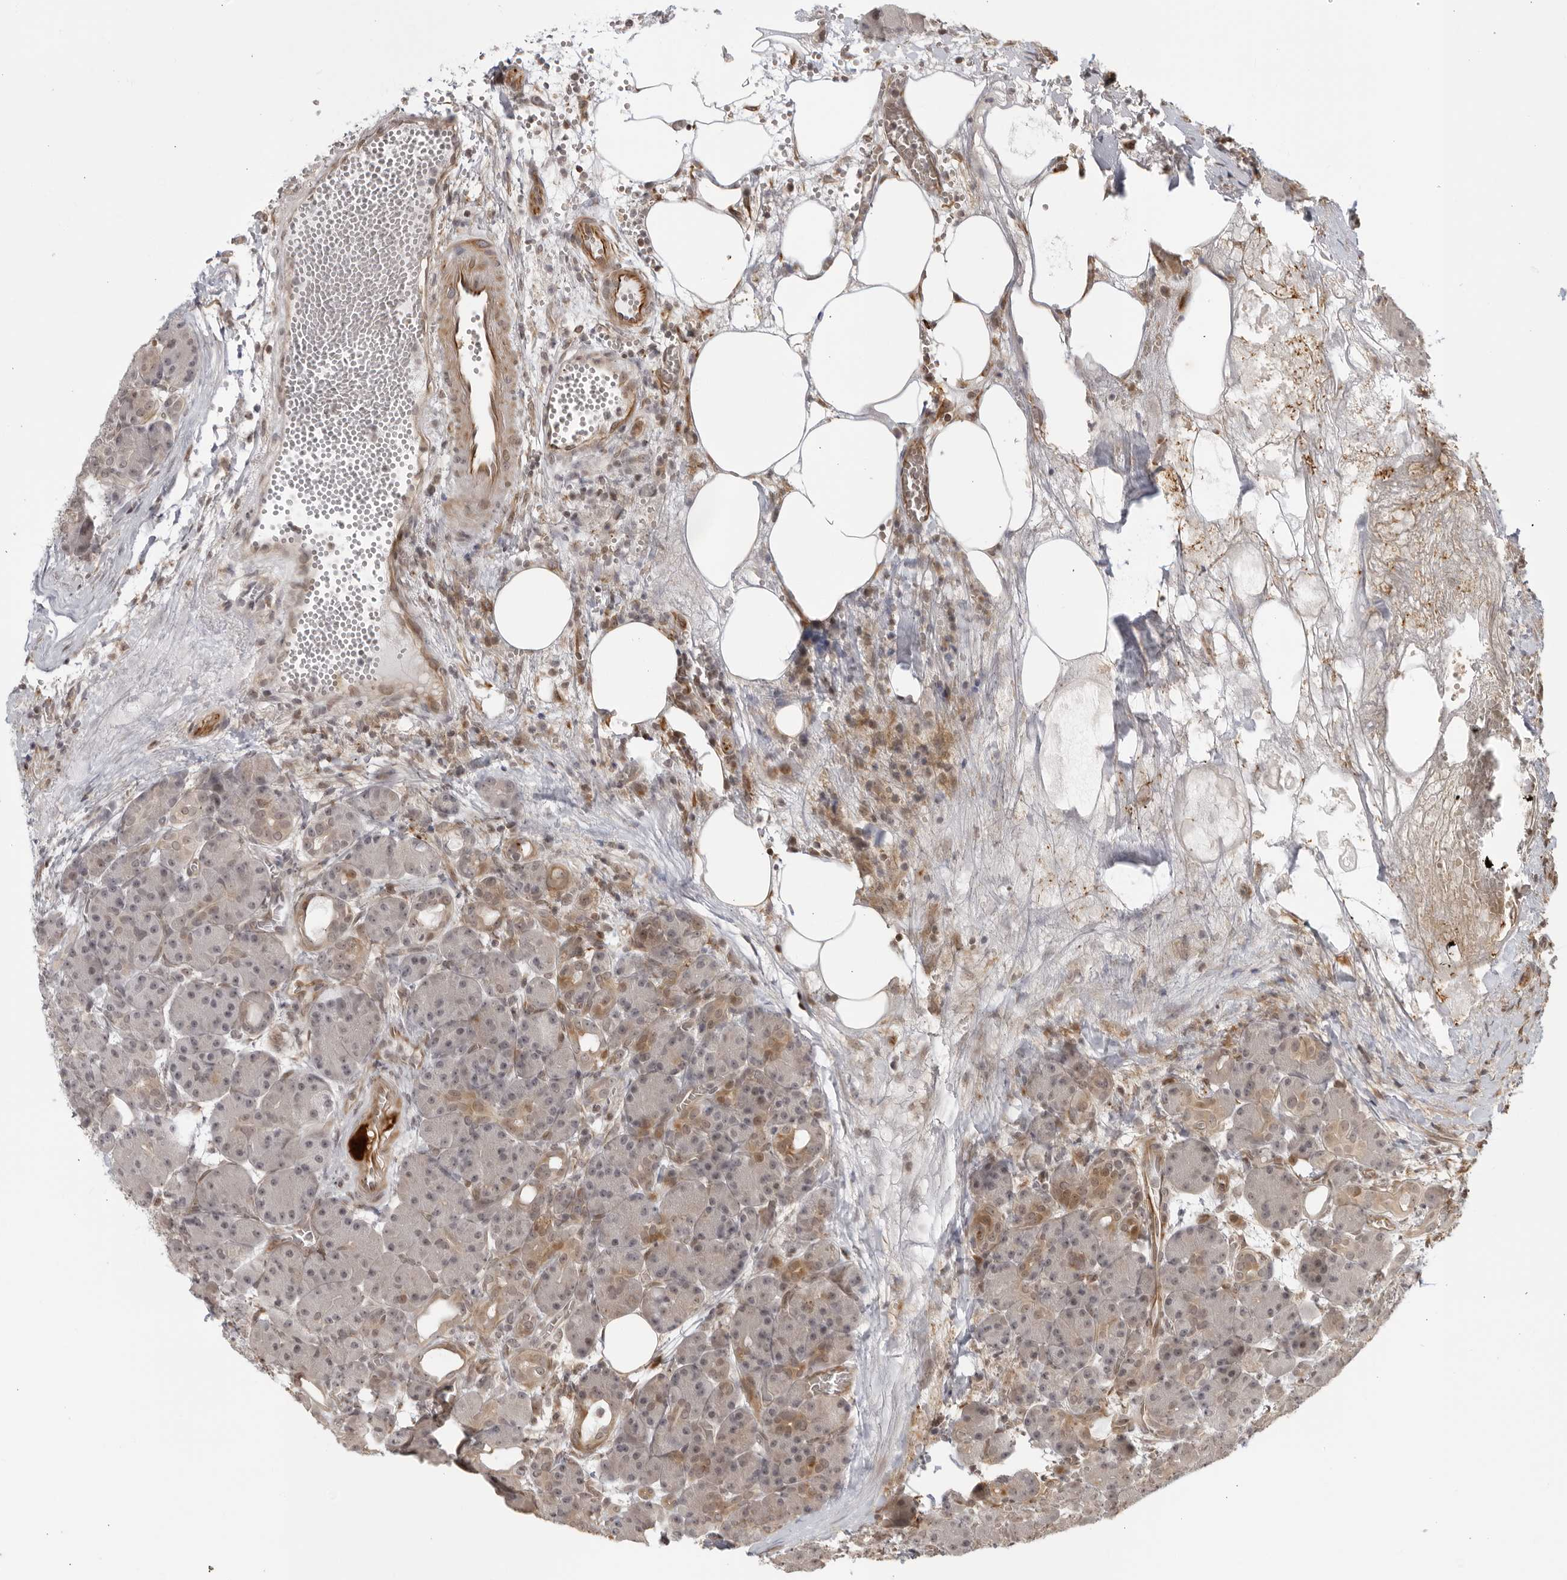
{"staining": {"intensity": "moderate", "quantity": "<25%", "location": "cytoplasmic/membranous"}, "tissue": "pancreas", "cell_type": "Exocrine glandular cells", "image_type": "normal", "snomed": [{"axis": "morphology", "description": "Normal tissue, NOS"}, {"axis": "topography", "description": "Pancreas"}], "caption": "Benign pancreas reveals moderate cytoplasmic/membranous staining in about <25% of exocrine glandular cells, visualized by immunohistochemistry. (Brightfield microscopy of DAB IHC at high magnification).", "gene": "TCF21", "patient": {"sex": "male", "age": 63}}